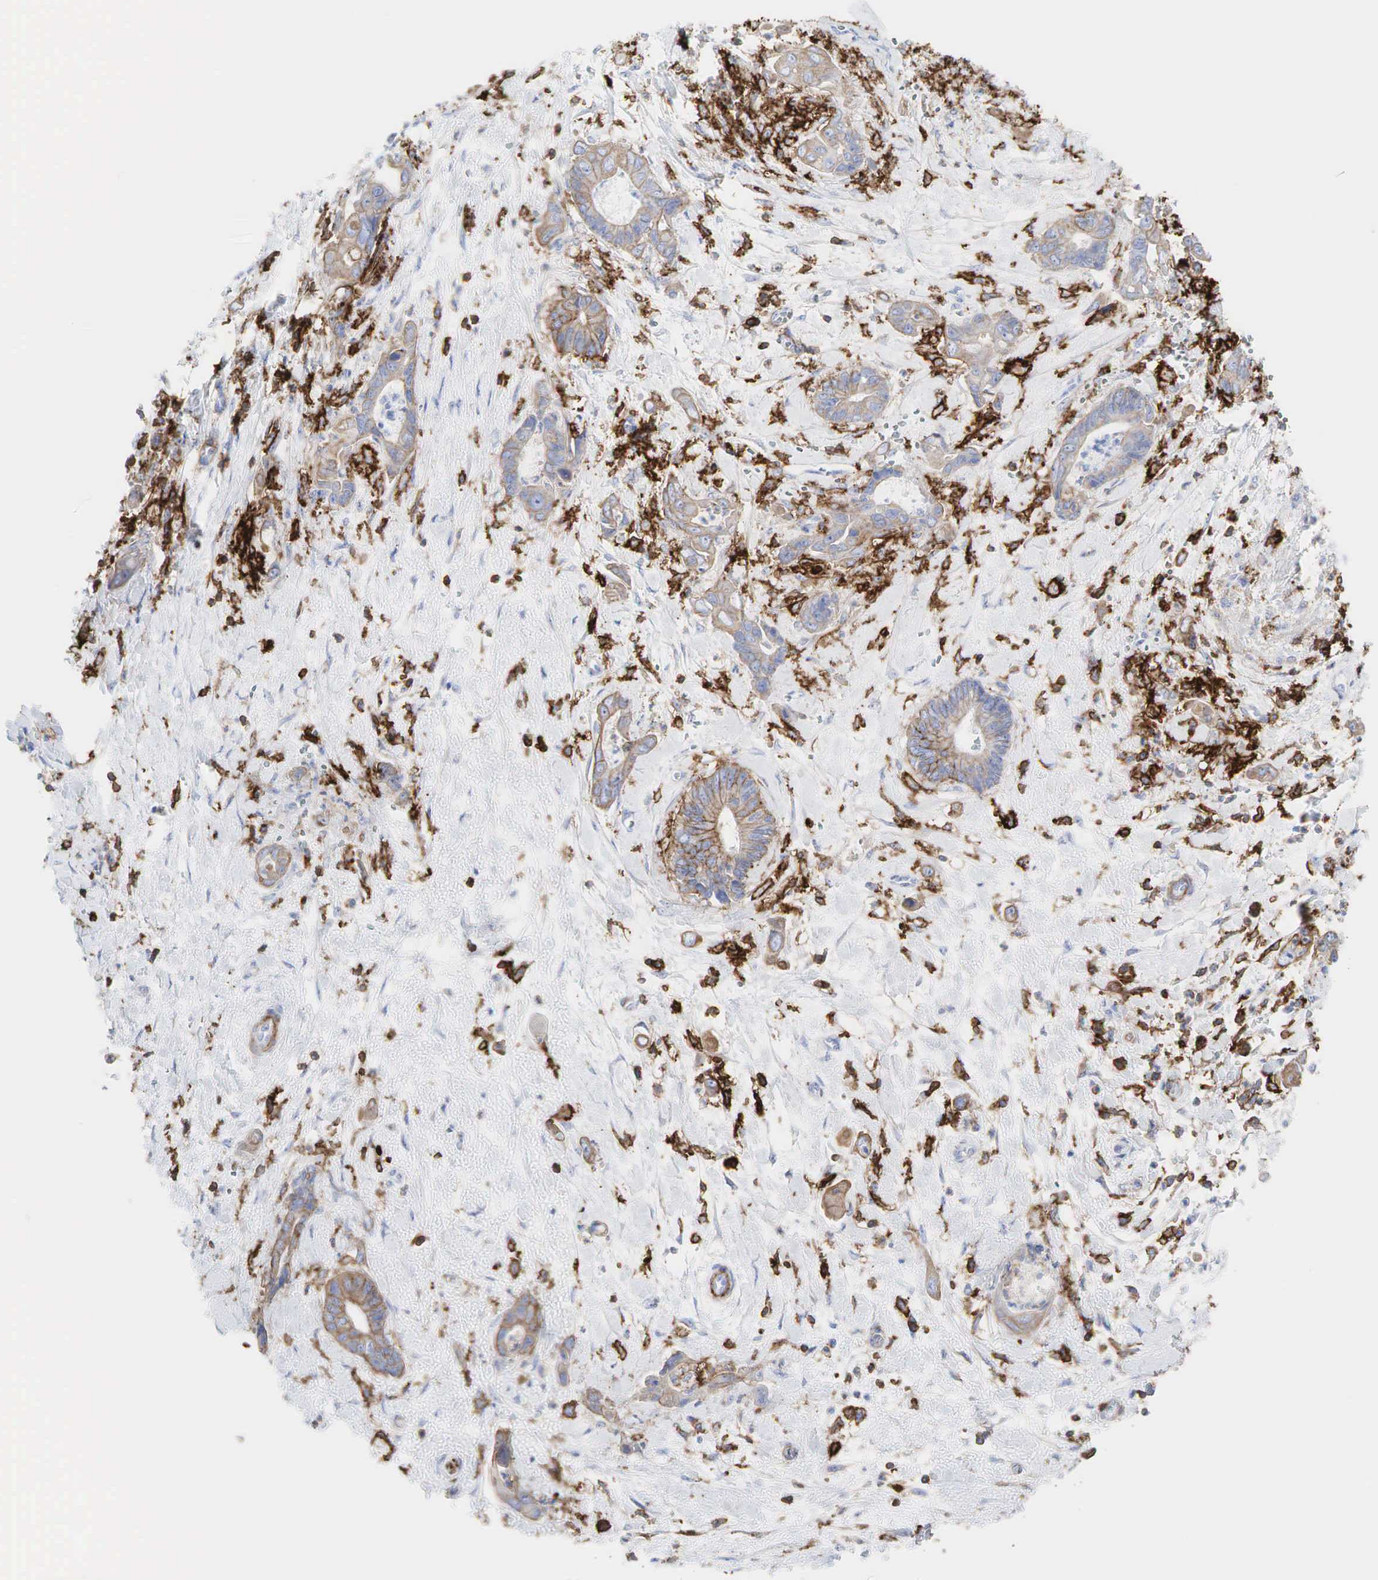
{"staining": {"intensity": "weak", "quantity": "<25%", "location": "cytoplasmic/membranous"}, "tissue": "pancreatic cancer", "cell_type": "Tumor cells", "image_type": "cancer", "snomed": [{"axis": "morphology", "description": "Adenocarcinoma, NOS"}, {"axis": "topography", "description": "Pancreas"}], "caption": "Tumor cells are negative for brown protein staining in pancreatic cancer (adenocarcinoma).", "gene": "CD44", "patient": {"sex": "female", "age": 70}}